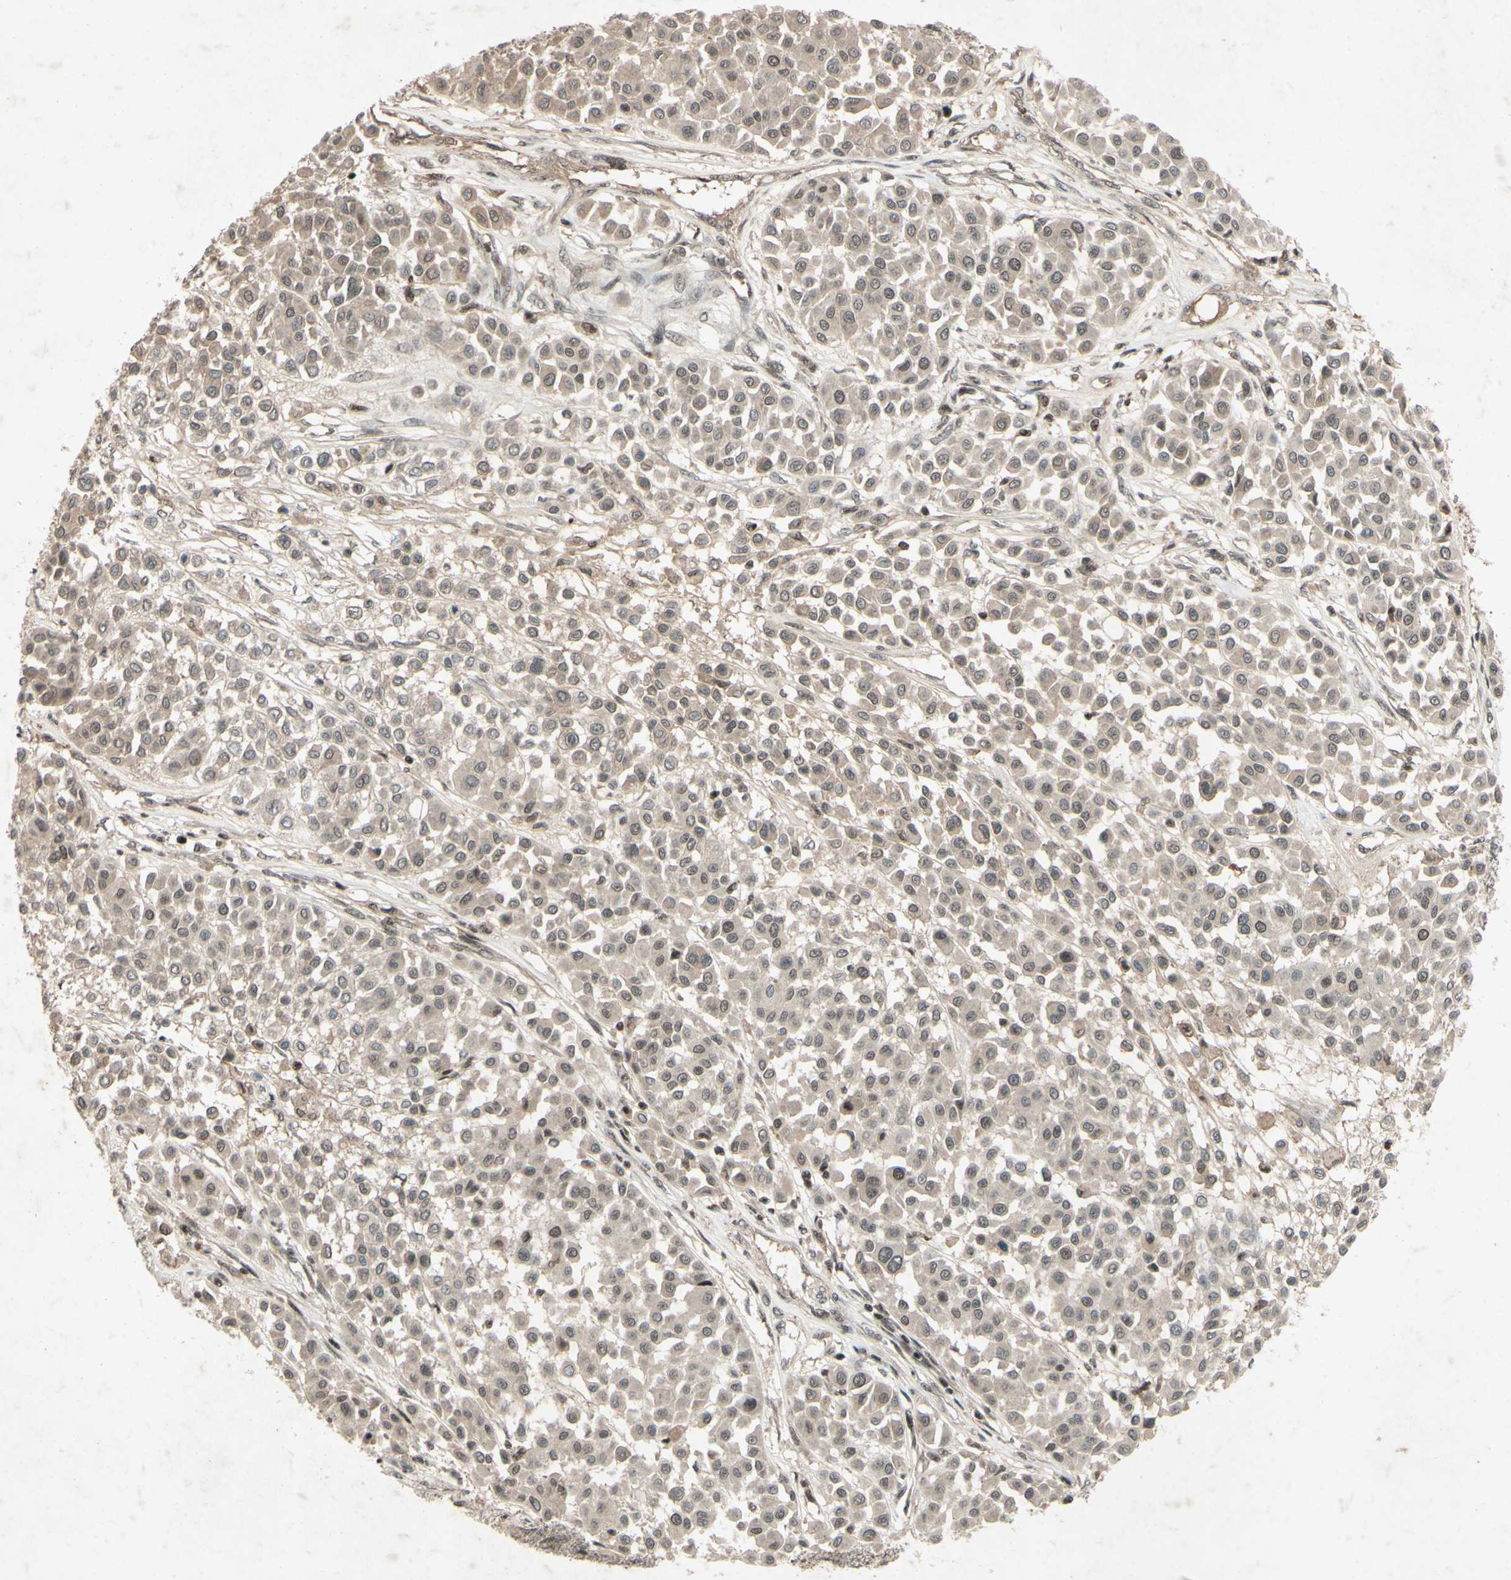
{"staining": {"intensity": "weak", "quantity": ">75%", "location": "nuclear"}, "tissue": "melanoma", "cell_type": "Tumor cells", "image_type": "cancer", "snomed": [{"axis": "morphology", "description": "Malignant melanoma, Metastatic site"}, {"axis": "topography", "description": "Soft tissue"}], "caption": "Immunohistochemistry (IHC) staining of malignant melanoma (metastatic site), which demonstrates low levels of weak nuclear positivity in approximately >75% of tumor cells indicating weak nuclear protein staining. The staining was performed using DAB (brown) for protein detection and nuclei were counterstained in hematoxylin (blue).", "gene": "SNW1", "patient": {"sex": "male", "age": 41}}